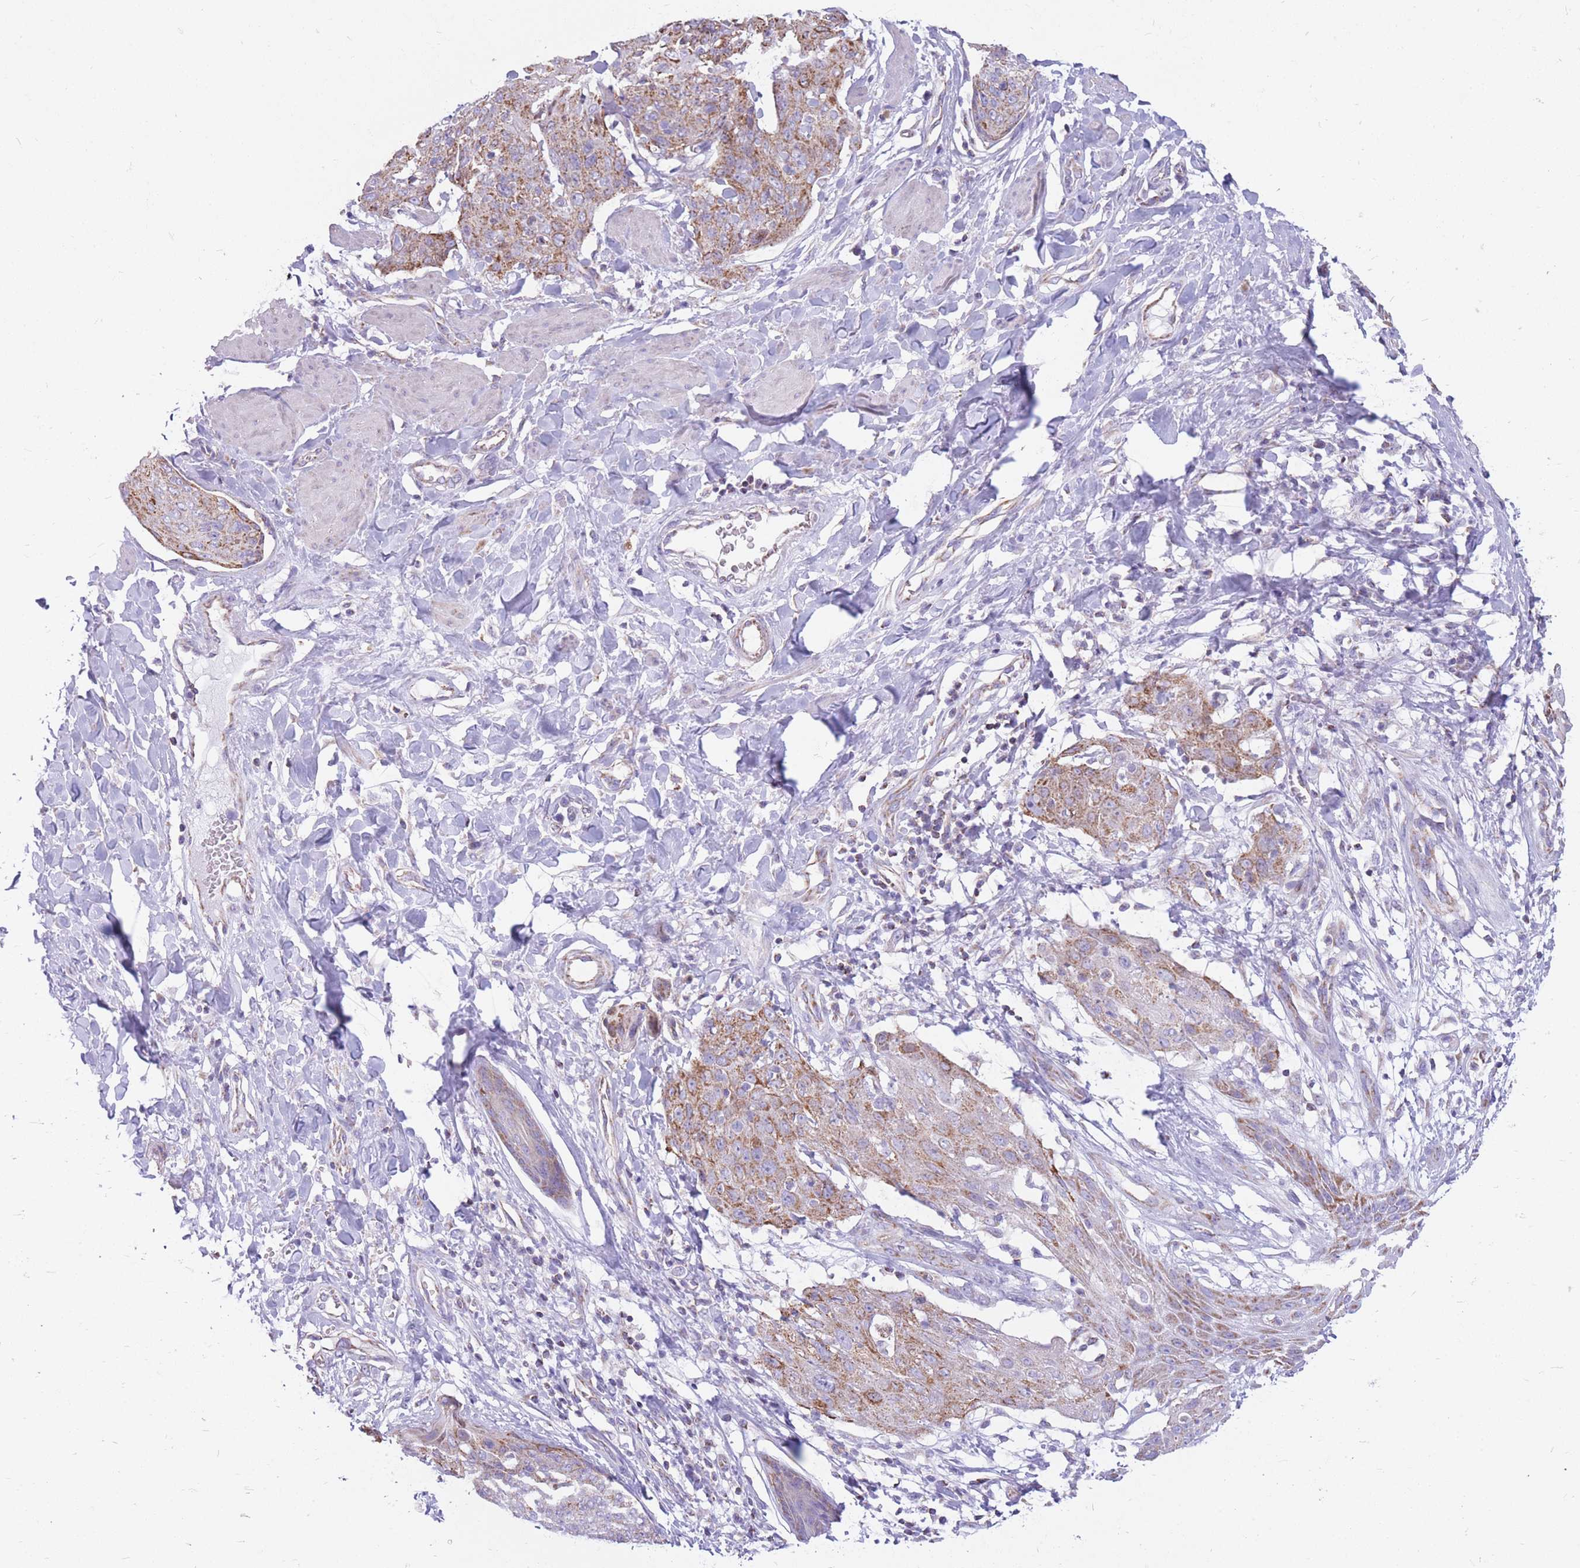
{"staining": {"intensity": "moderate", "quantity": ">75%", "location": "cytoplasmic/membranous"}, "tissue": "skin cancer", "cell_type": "Tumor cells", "image_type": "cancer", "snomed": [{"axis": "morphology", "description": "Squamous cell carcinoma, NOS"}, {"axis": "topography", "description": "Skin"}, {"axis": "topography", "description": "Vulva"}], "caption": "Immunohistochemical staining of squamous cell carcinoma (skin) shows medium levels of moderate cytoplasmic/membranous expression in about >75% of tumor cells.", "gene": "PCSK1", "patient": {"sex": "female", "age": 85}}